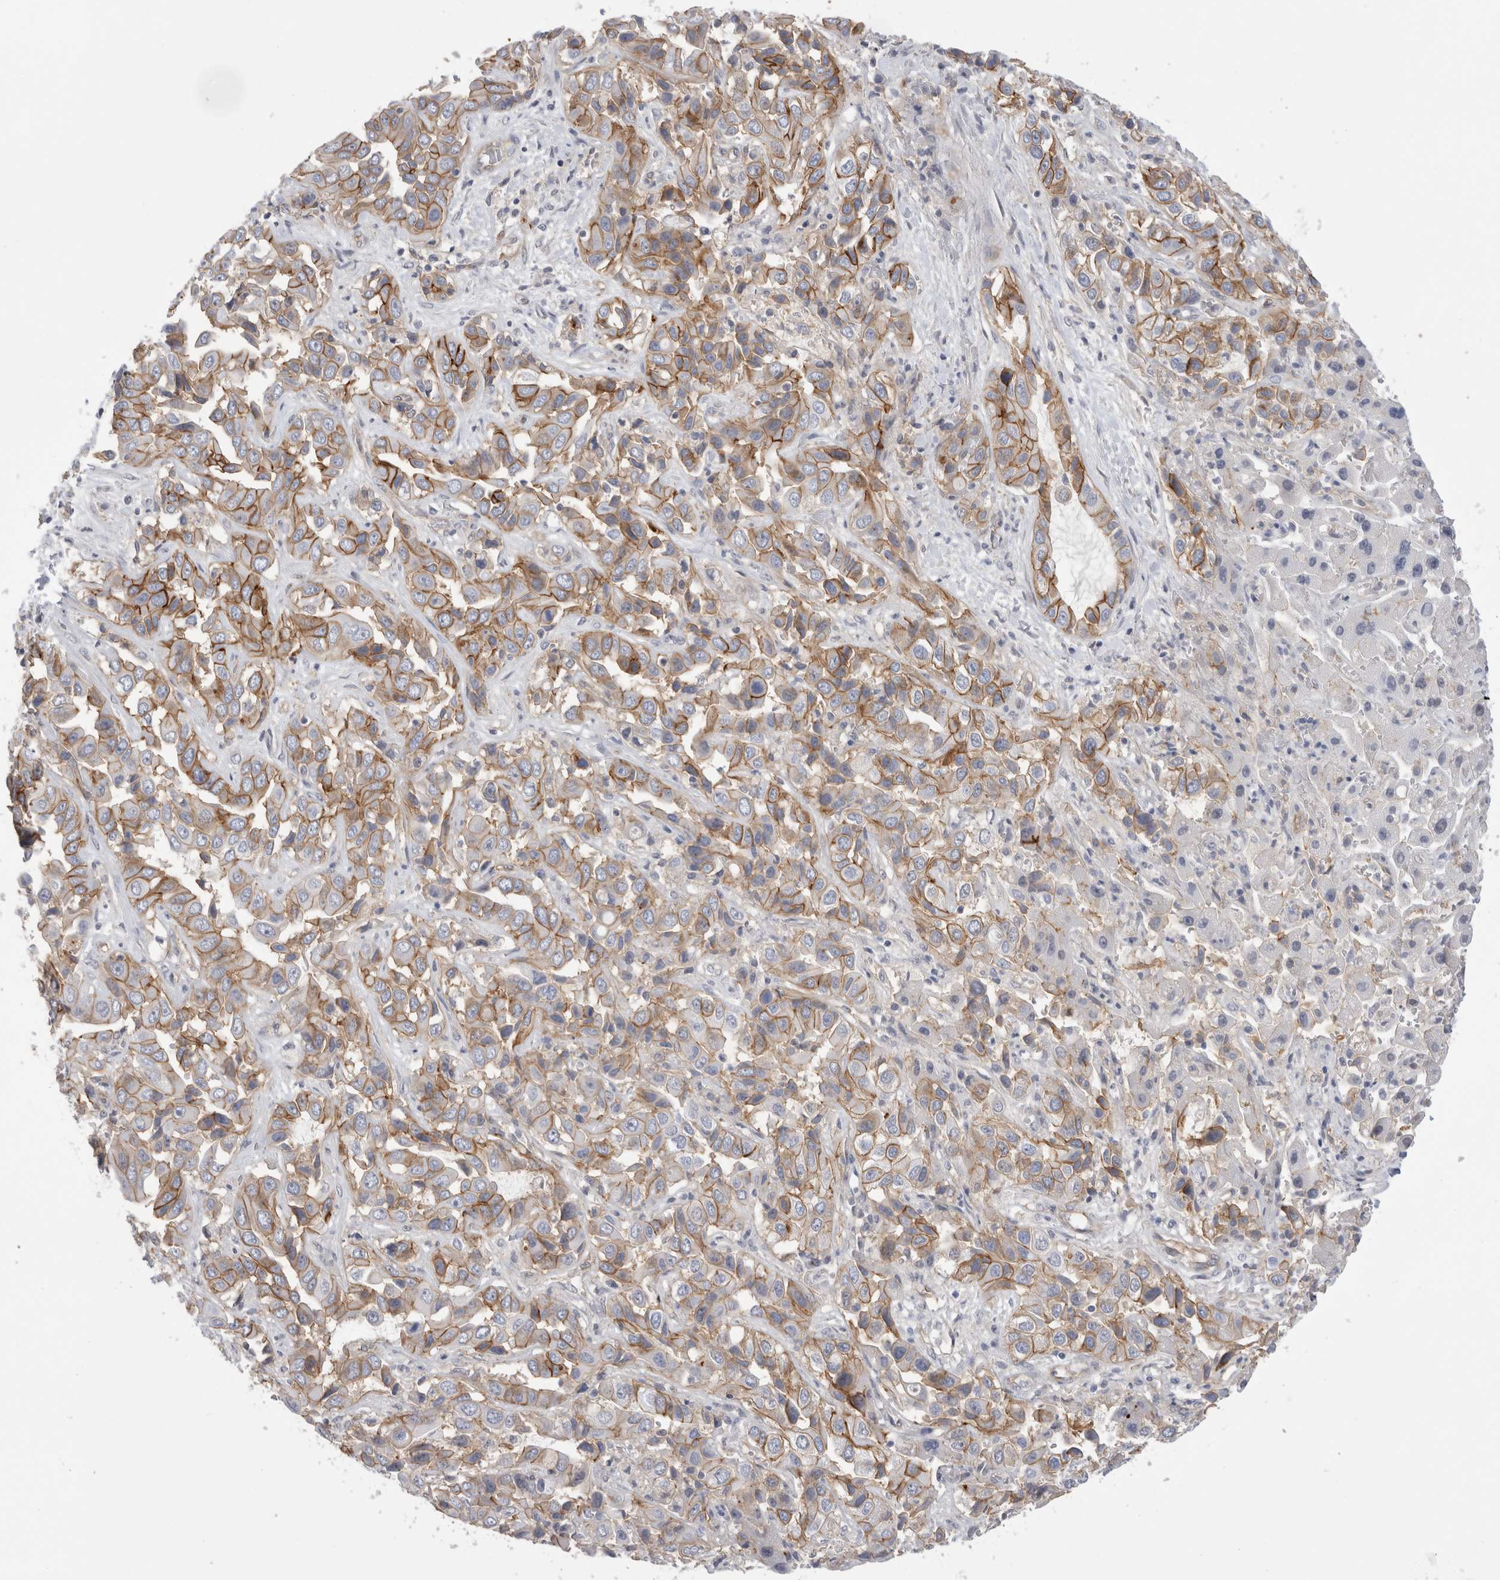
{"staining": {"intensity": "moderate", "quantity": ">75%", "location": "cytoplasmic/membranous"}, "tissue": "liver cancer", "cell_type": "Tumor cells", "image_type": "cancer", "snomed": [{"axis": "morphology", "description": "Cholangiocarcinoma"}, {"axis": "topography", "description": "Liver"}], "caption": "Immunohistochemistry (DAB) staining of human liver cancer (cholangiocarcinoma) demonstrates moderate cytoplasmic/membranous protein expression in approximately >75% of tumor cells. The protein of interest is stained brown, and the nuclei are stained in blue (DAB IHC with brightfield microscopy, high magnification).", "gene": "VANGL1", "patient": {"sex": "female", "age": 52}}